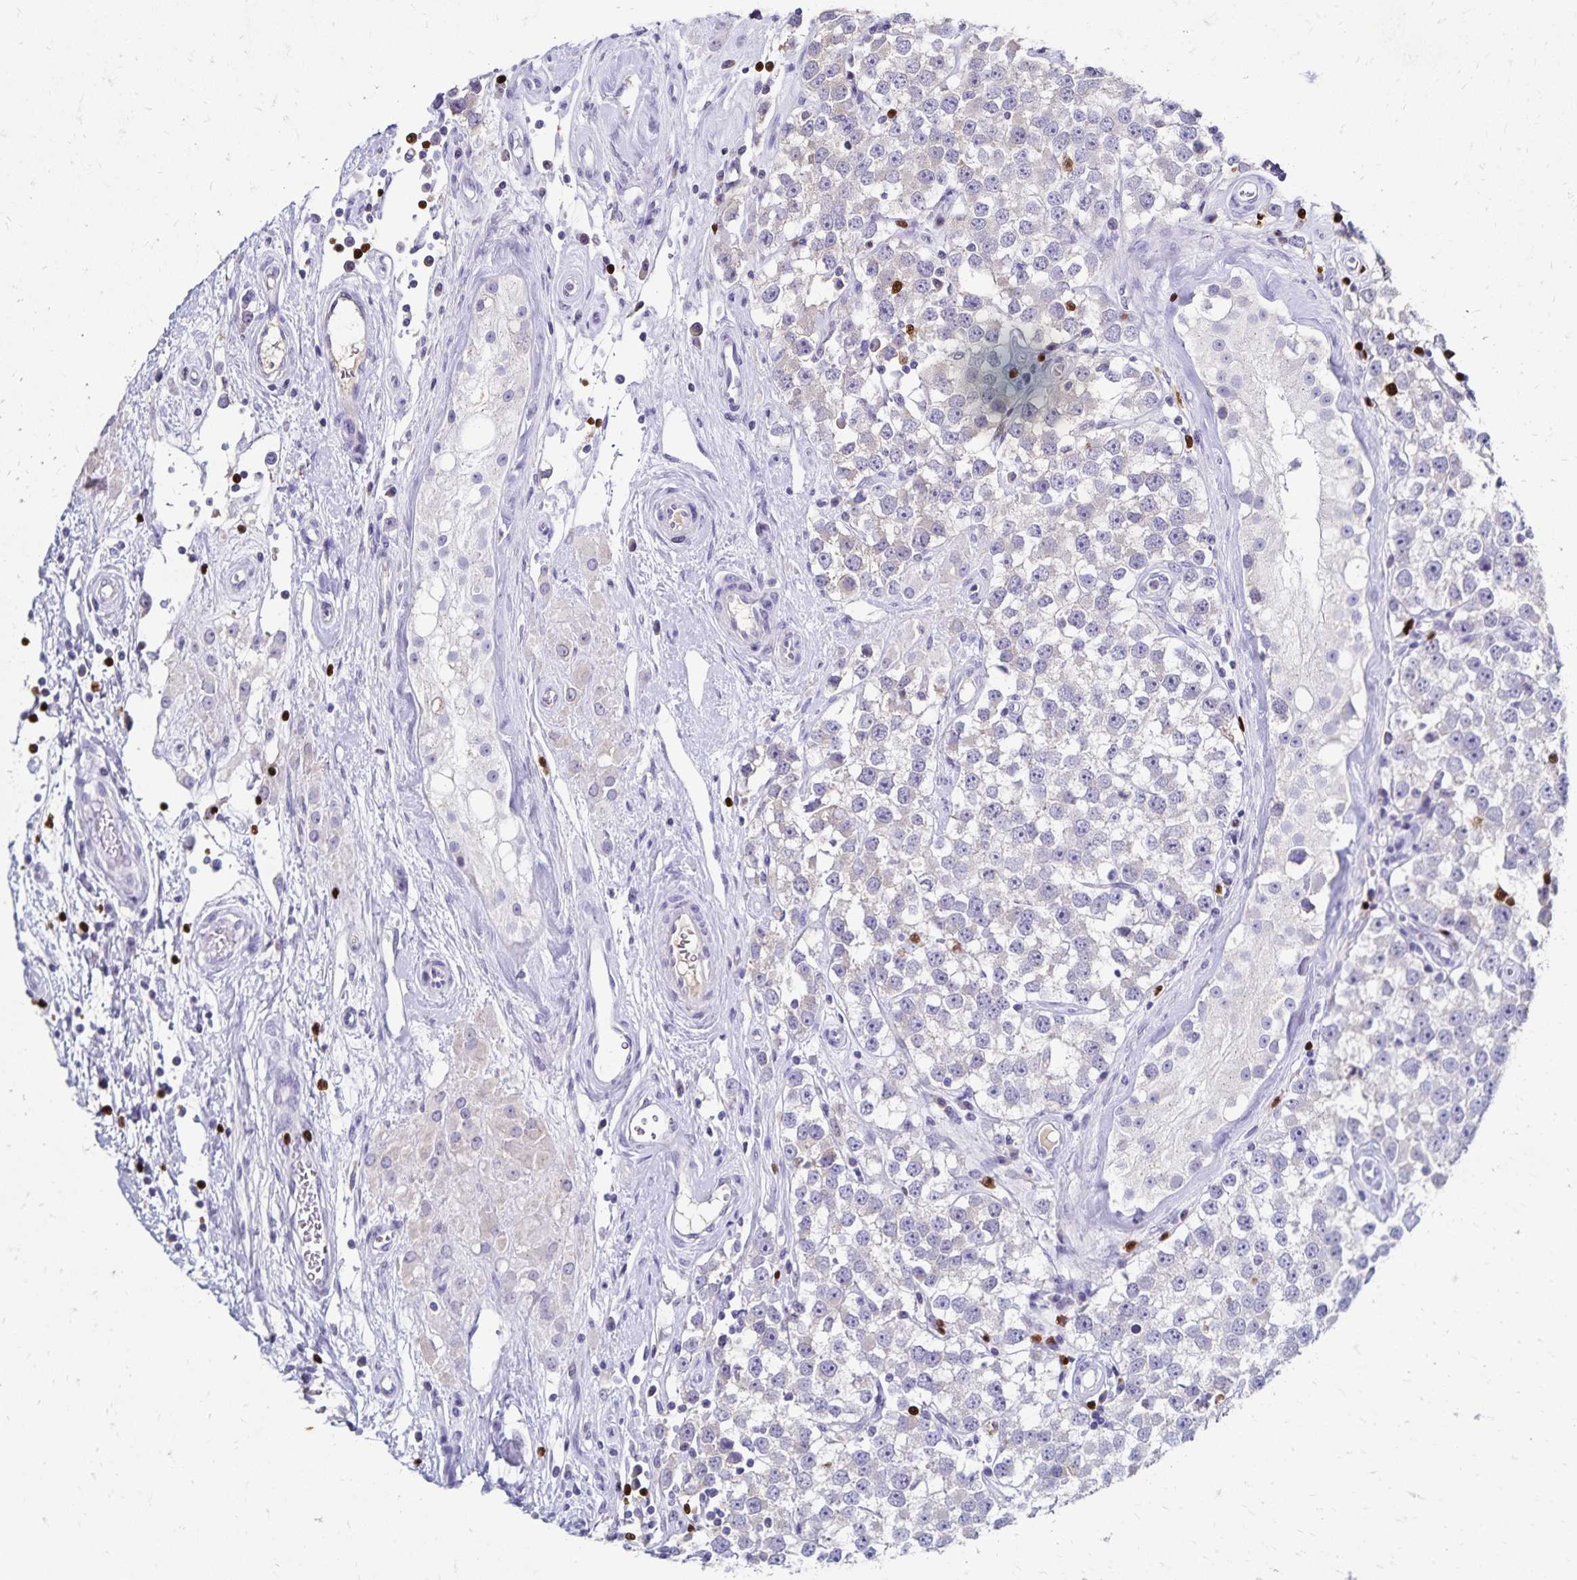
{"staining": {"intensity": "negative", "quantity": "none", "location": "none"}, "tissue": "testis cancer", "cell_type": "Tumor cells", "image_type": "cancer", "snomed": [{"axis": "morphology", "description": "Seminoma, NOS"}, {"axis": "topography", "description": "Testis"}], "caption": "A histopathology image of testis seminoma stained for a protein reveals no brown staining in tumor cells. Nuclei are stained in blue.", "gene": "PAX5", "patient": {"sex": "male", "age": 34}}